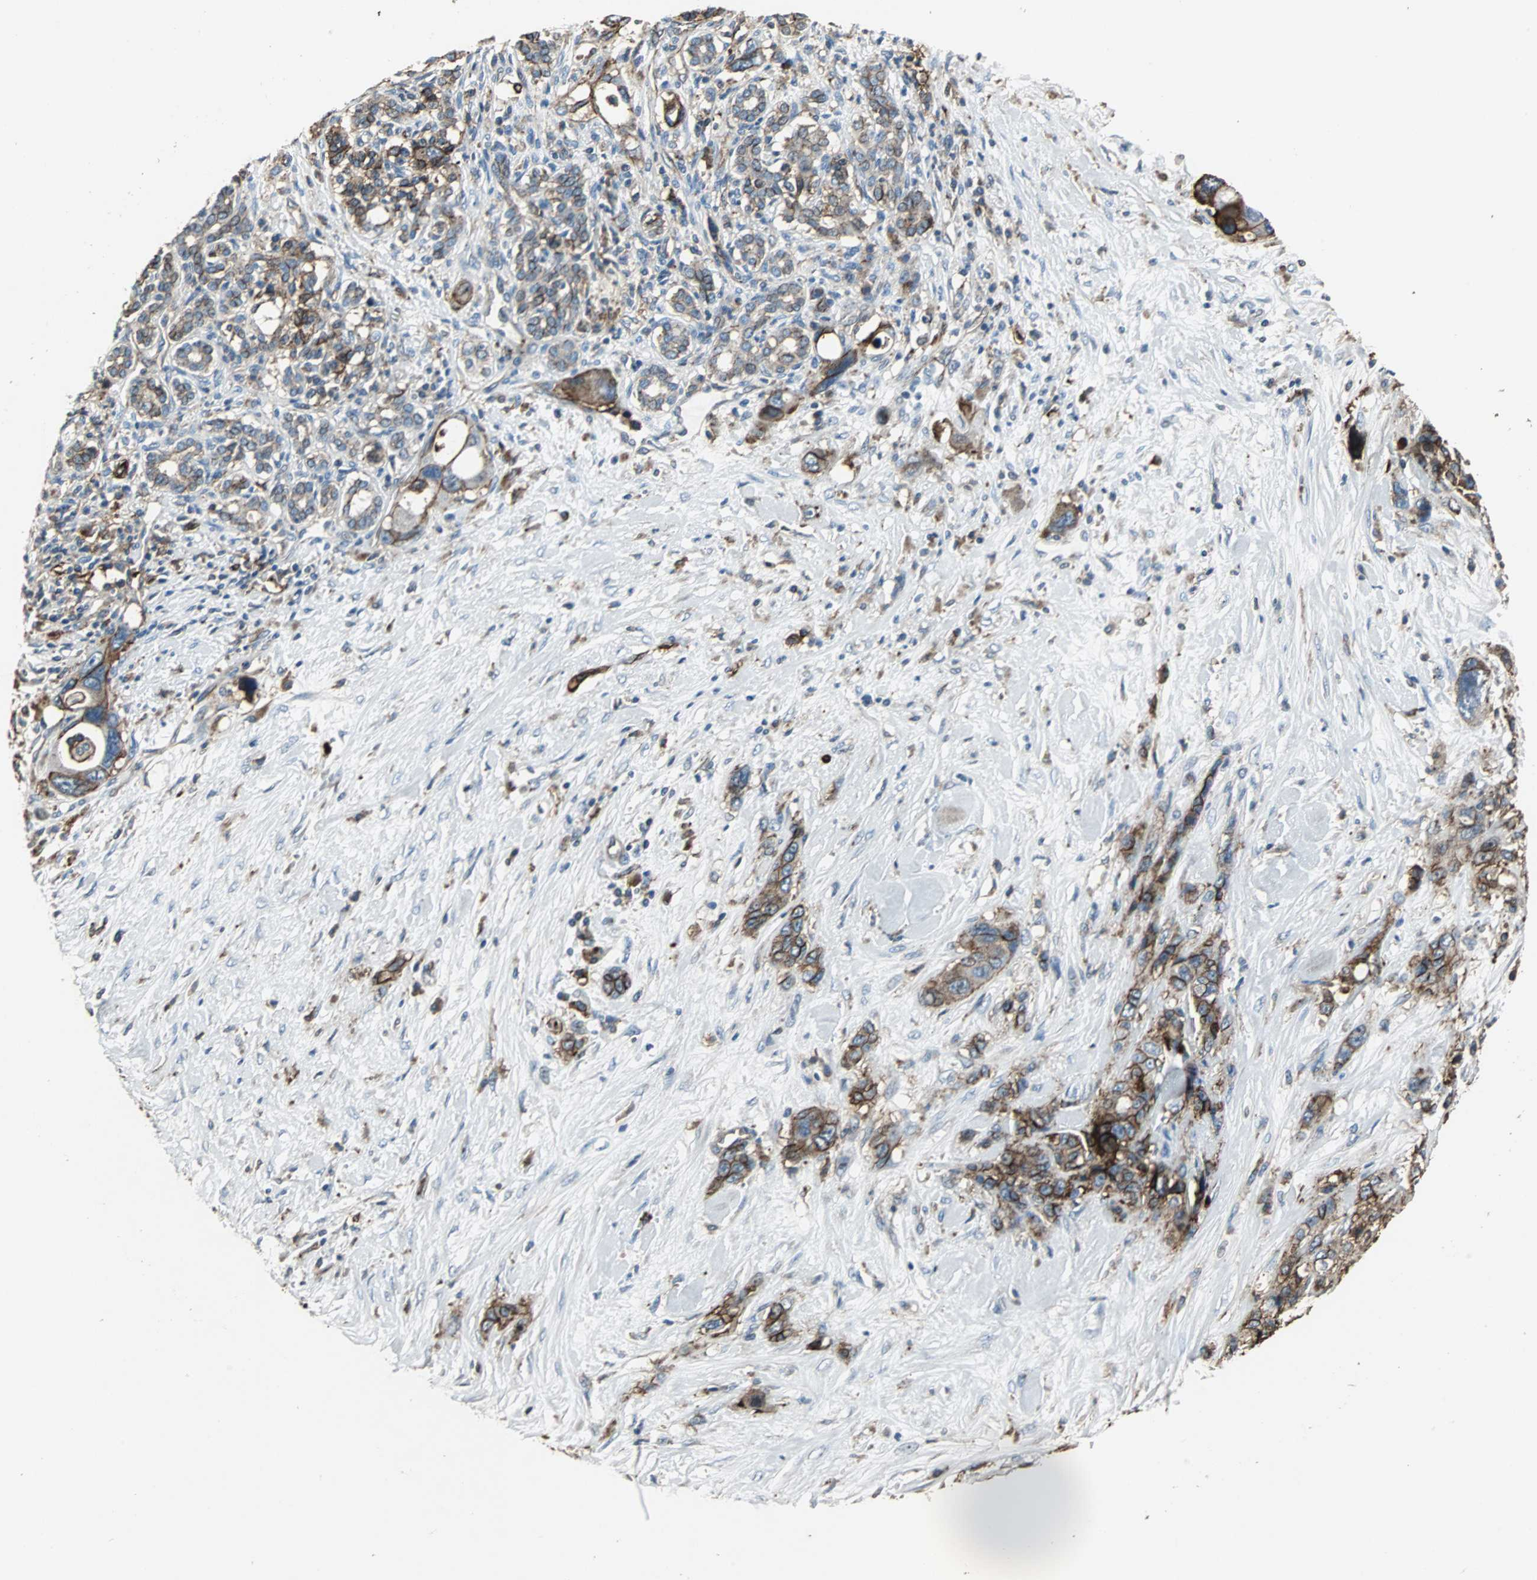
{"staining": {"intensity": "moderate", "quantity": ">75%", "location": "cytoplasmic/membranous"}, "tissue": "pancreatic cancer", "cell_type": "Tumor cells", "image_type": "cancer", "snomed": [{"axis": "morphology", "description": "Adenocarcinoma, NOS"}, {"axis": "topography", "description": "Pancreas"}], "caption": "DAB (3,3'-diaminobenzidine) immunohistochemical staining of human pancreatic cancer (adenocarcinoma) exhibits moderate cytoplasmic/membranous protein staining in approximately >75% of tumor cells. (IHC, brightfield microscopy, high magnification).", "gene": "F11R", "patient": {"sex": "male", "age": 46}}